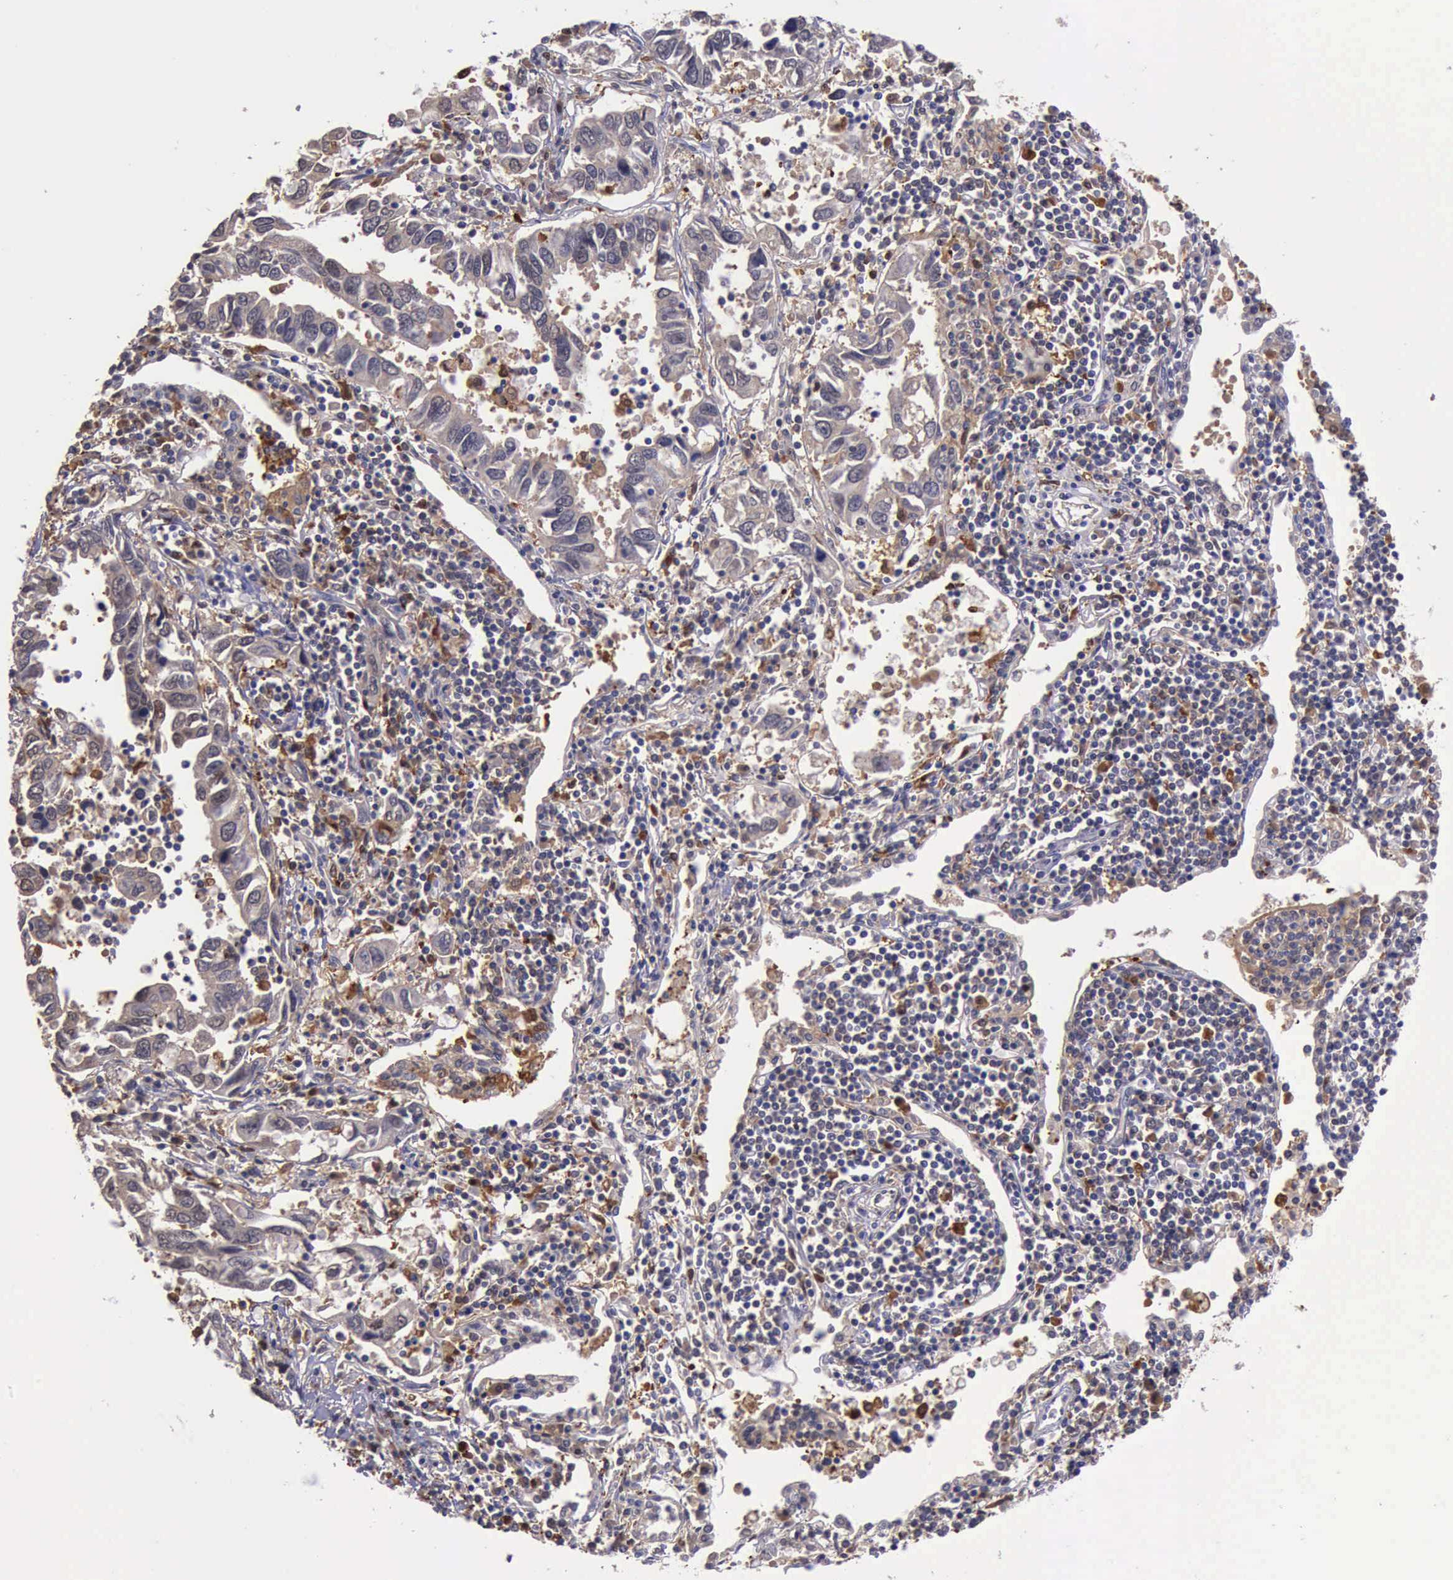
{"staining": {"intensity": "weak", "quantity": "<25%", "location": "cytoplasmic/membranous,nuclear"}, "tissue": "lung cancer", "cell_type": "Tumor cells", "image_type": "cancer", "snomed": [{"axis": "morphology", "description": "Adenocarcinoma, NOS"}, {"axis": "topography", "description": "Lung"}], "caption": "An immunohistochemistry (IHC) photomicrograph of adenocarcinoma (lung) is shown. There is no staining in tumor cells of adenocarcinoma (lung).", "gene": "TYMP", "patient": {"sex": "male", "age": 48}}